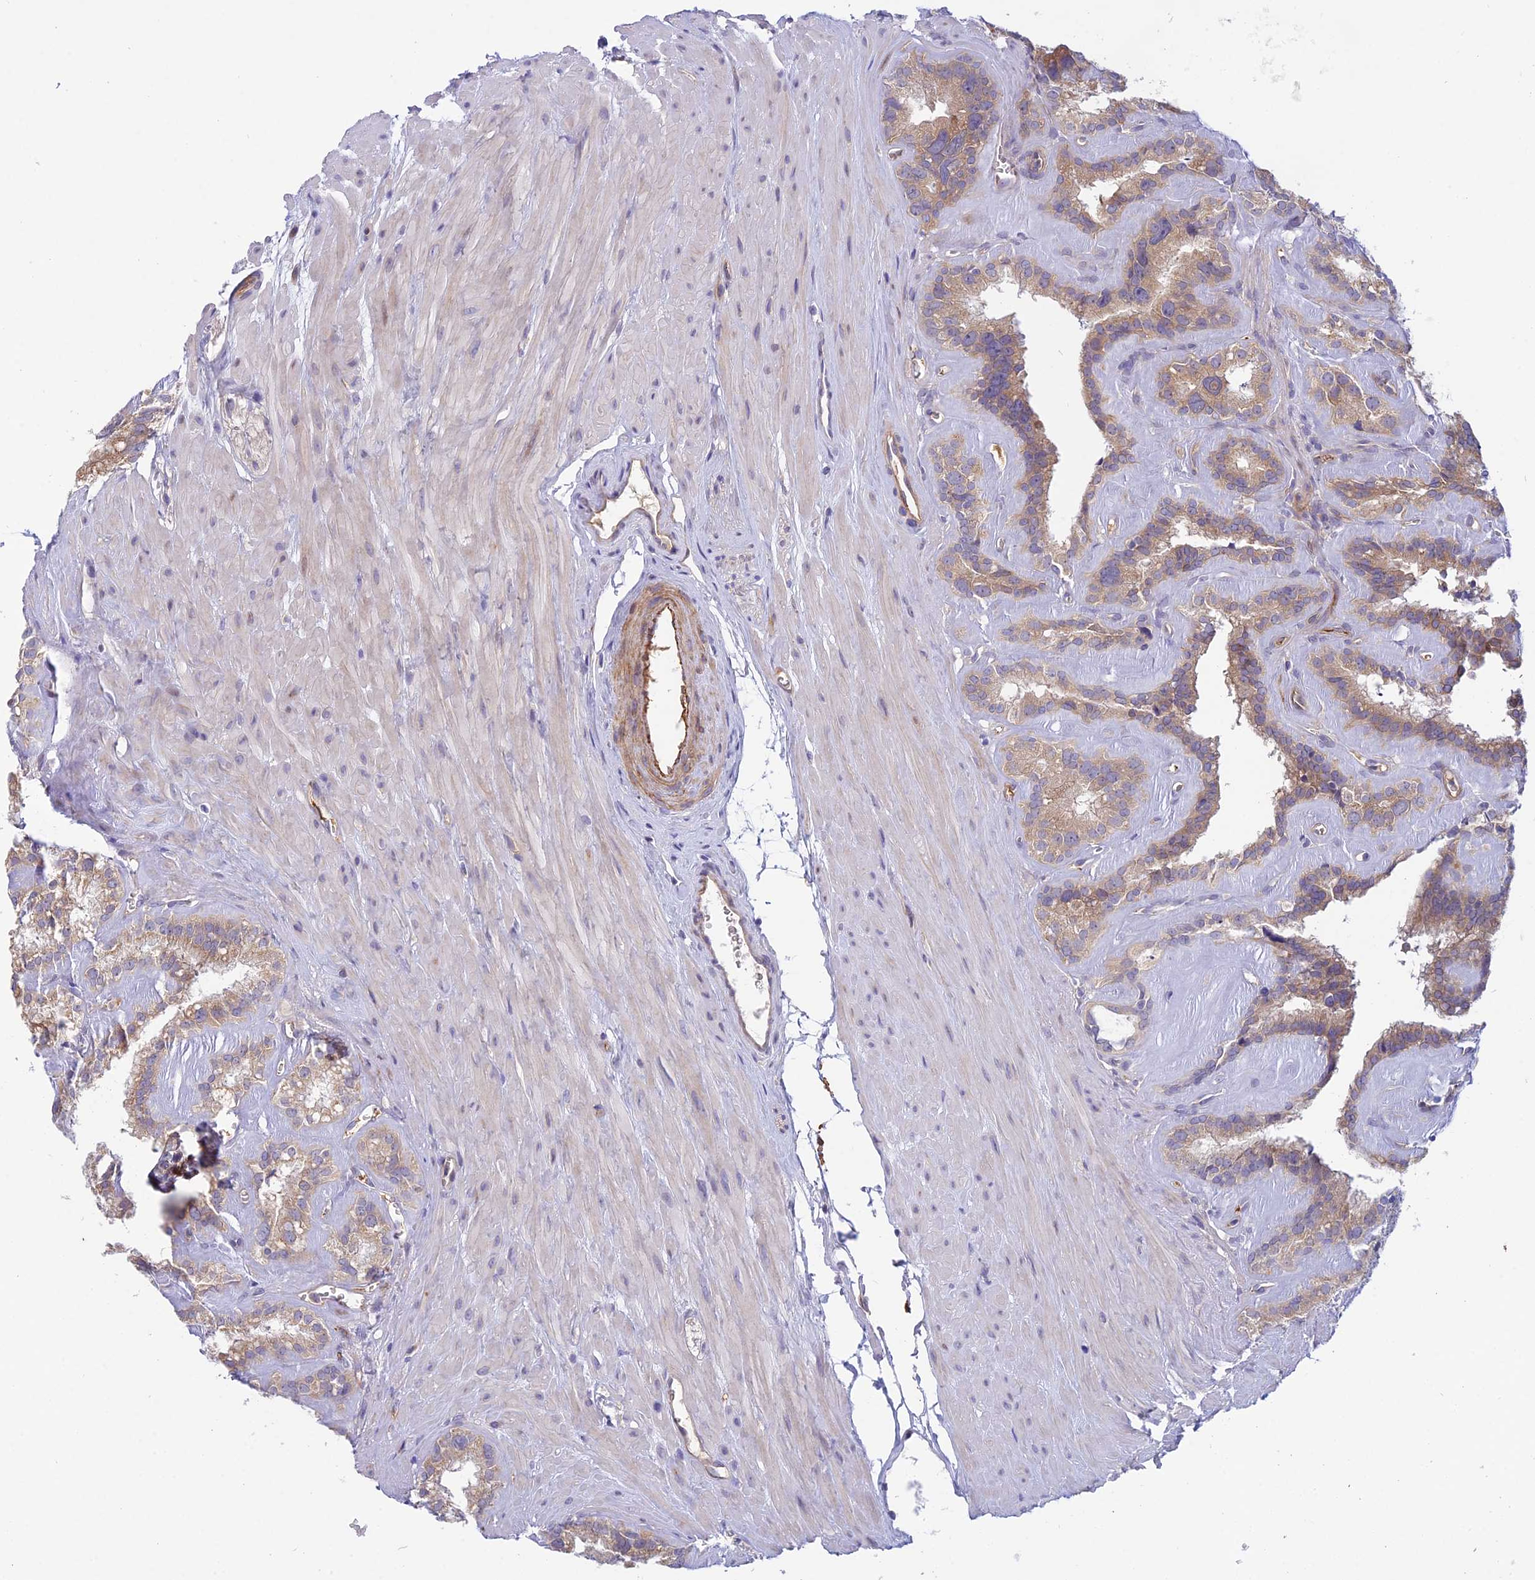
{"staining": {"intensity": "weak", "quantity": ">75%", "location": "cytoplasmic/membranous"}, "tissue": "seminal vesicle", "cell_type": "Glandular cells", "image_type": "normal", "snomed": [{"axis": "morphology", "description": "Normal tissue, NOS"}, {"axis": "topography", "description": "Prostate"}, {"axis": "topography", "description": "Seminal veicle"}], "caption": "Weak cytoplasmic/membranous protein expression is appreciated in approximately >75% of glandular cells in seminal vesicle. (DAB IHC with brightfield microscopy, high magnification).", "gene": "DUS2", "patient": {"sex": "male", "age": 59}}